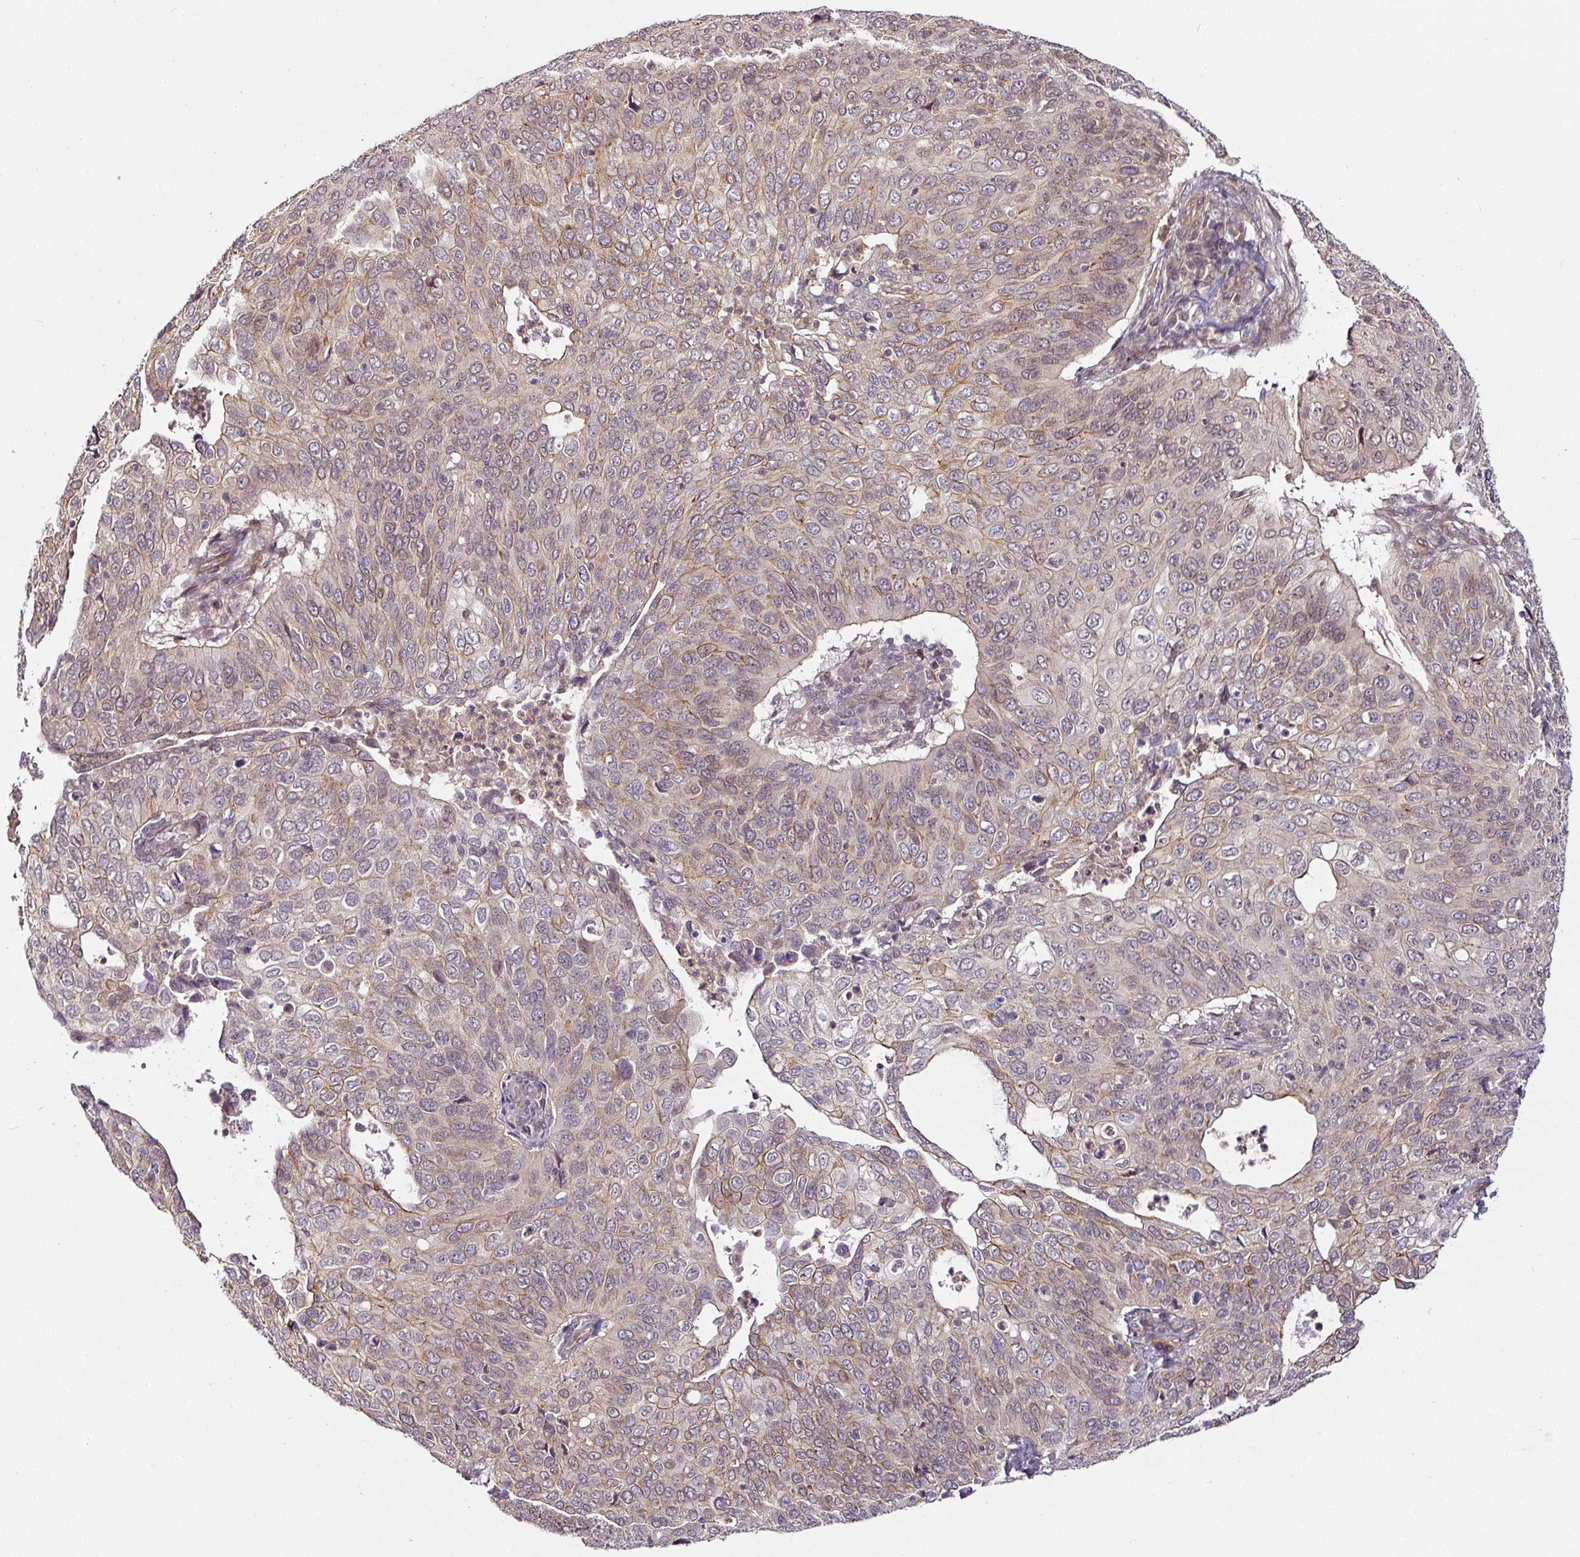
{"staining": {"intensity": "moderate", "quantity": "25%-75%", "location": "cytoplasmic/membranous"}, "tissue": "cervical cancer", "cell_type": "Tumor cells", "image_type": "cancer", "snomed": [{"axis": "morphology", "description": "Squamous cell carcinoma, NOS"}, {"axis": "topography", "description": "Cervix"}], "caption": "This is a photomicrograph of immunohistochemistry staining of cervical squamous cell carcinoma, which shows moderate staining in the cytoplasmic/membranous of tumor cells.", "gene": "DCAF13", "patient": {"sex": "female", "age": 36}}